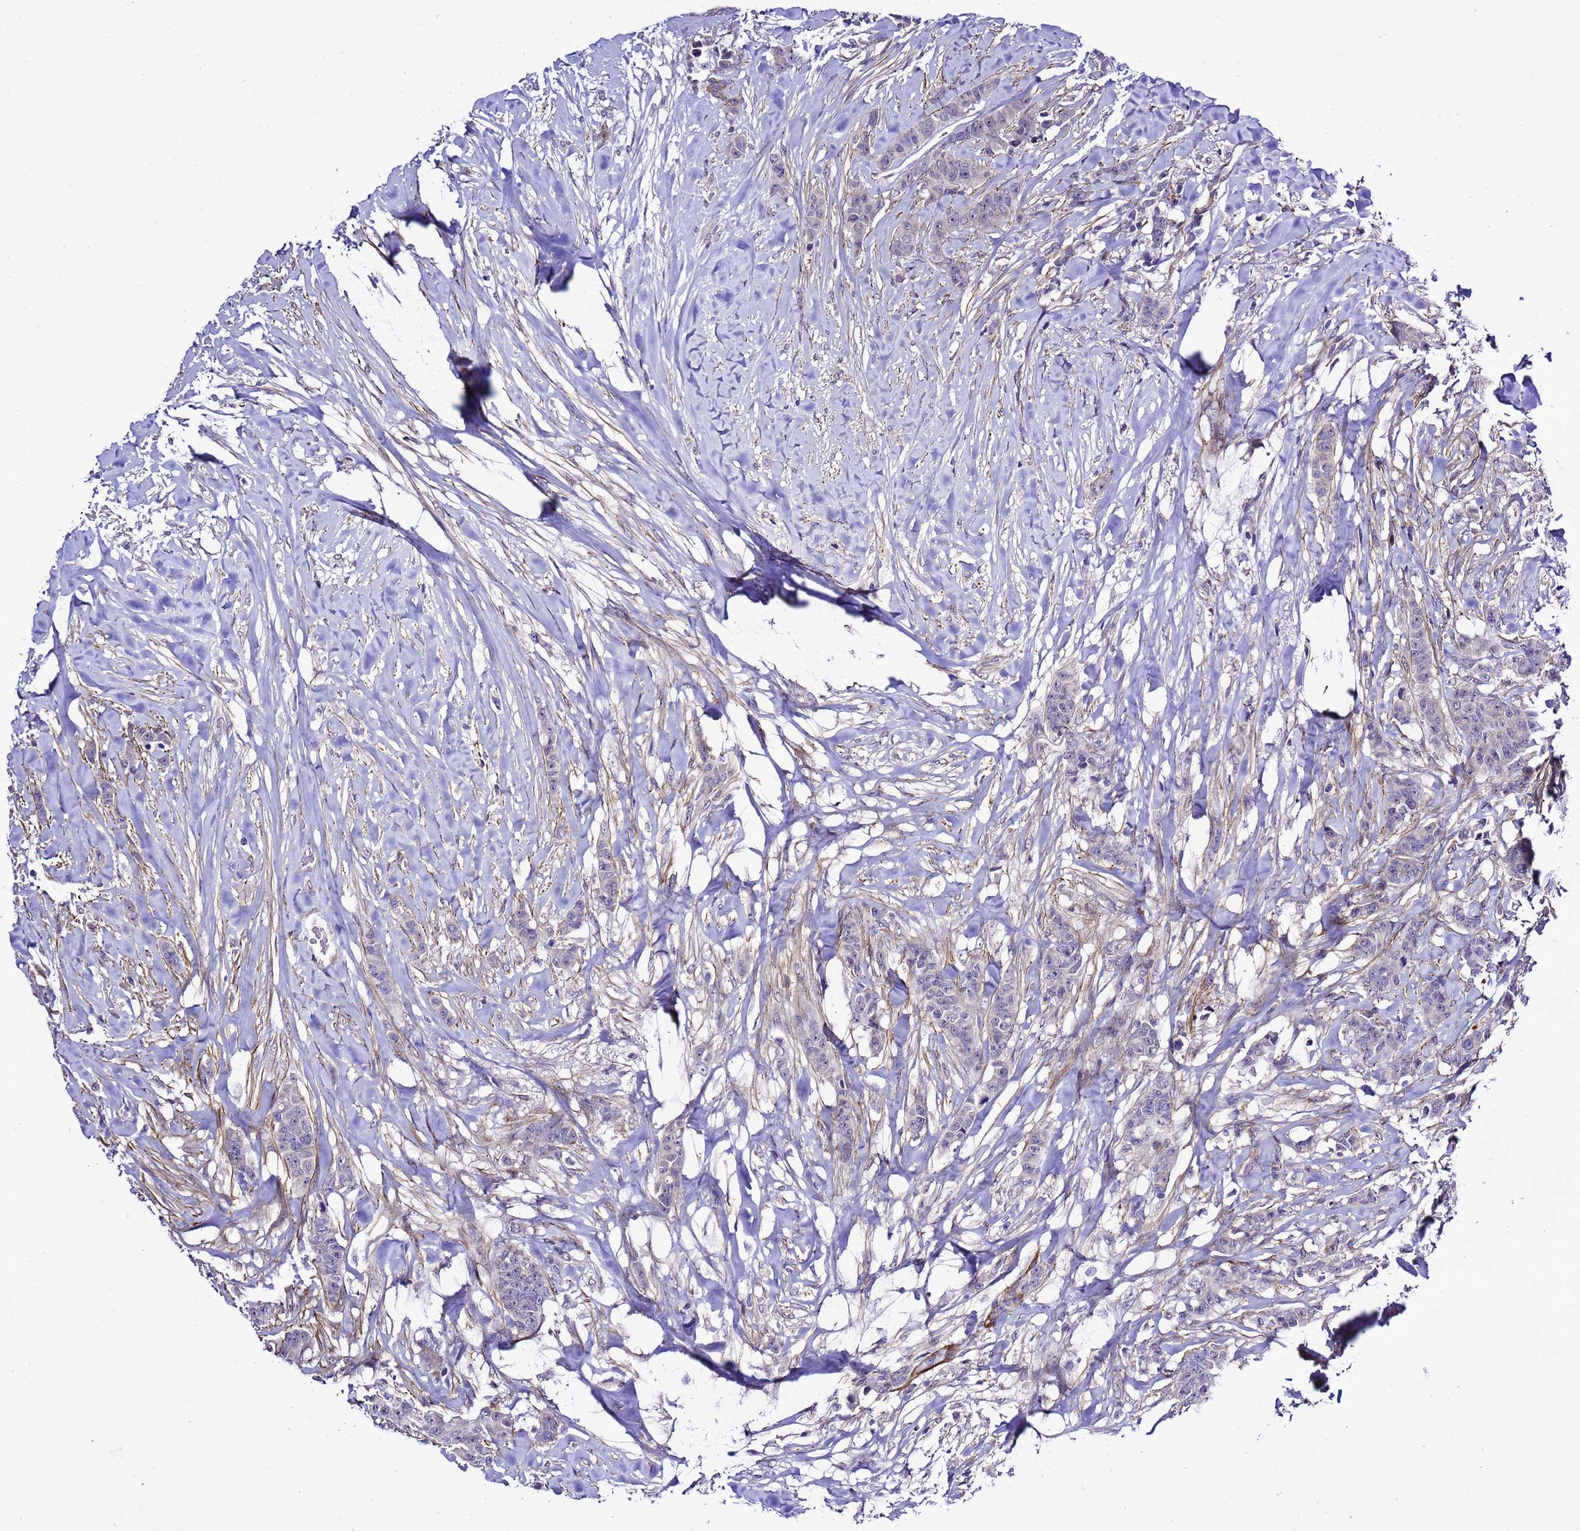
{"staining": {"intensity": "negative", "quantity": "none", "location": "none"}, "tissue": "breast cancer", "cell_type": "Tumor cells", "image_type": "cancer", "snomed": [{"axis": "morphology", "description": "Duct carcinoma"}, {"axis": "topography", "description": "Breast"}], "caption": "An image of breast cancer (intraductal carcinoma) stained for a protein shows no brown staining in tumor cells.", "gene": "GZF1", "patient": {"sex": "female", "age": 40}}